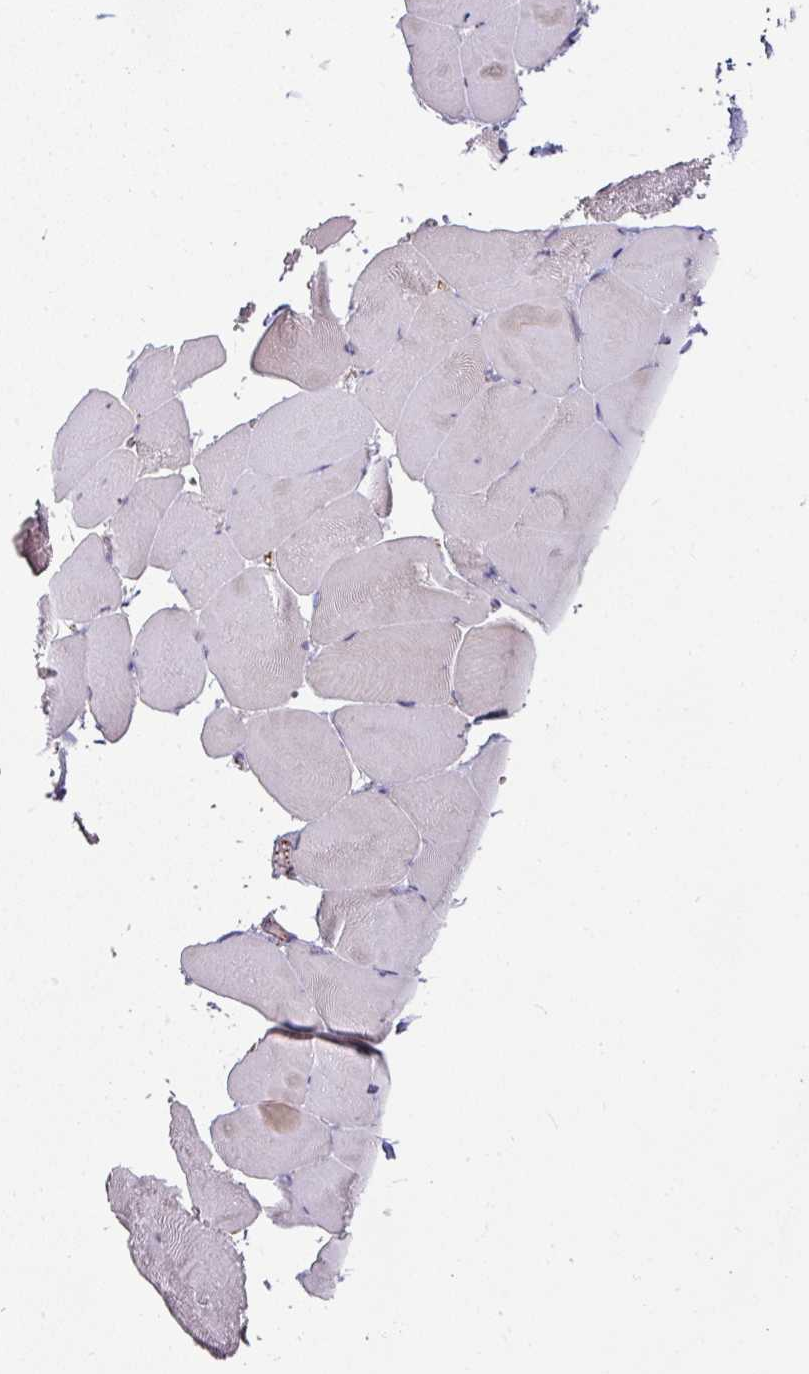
{"staining": {"intensity": "weak", "quantity": "<25%", "location": "cytoplasmic/membranous"}, "tissue": "skeletal muscle", "cell_type": "Myocytes", "image_type": "normal", "snomed": [{"axis": "morphology", "description": "Normal tissue, NOS"}, {"axis": "topography", "description": "Skeletal muscle"}], "caption": "A histopathology image of human skeletal muscle is negative for staining in myocytes. The staining is performed using DAB (3,3'-diaminobenzidine) brown chromogen with nuclei counter-stained in using hematoxylin.", "gene": "JUP", "patient": {"sex": "female", "age": 64}}